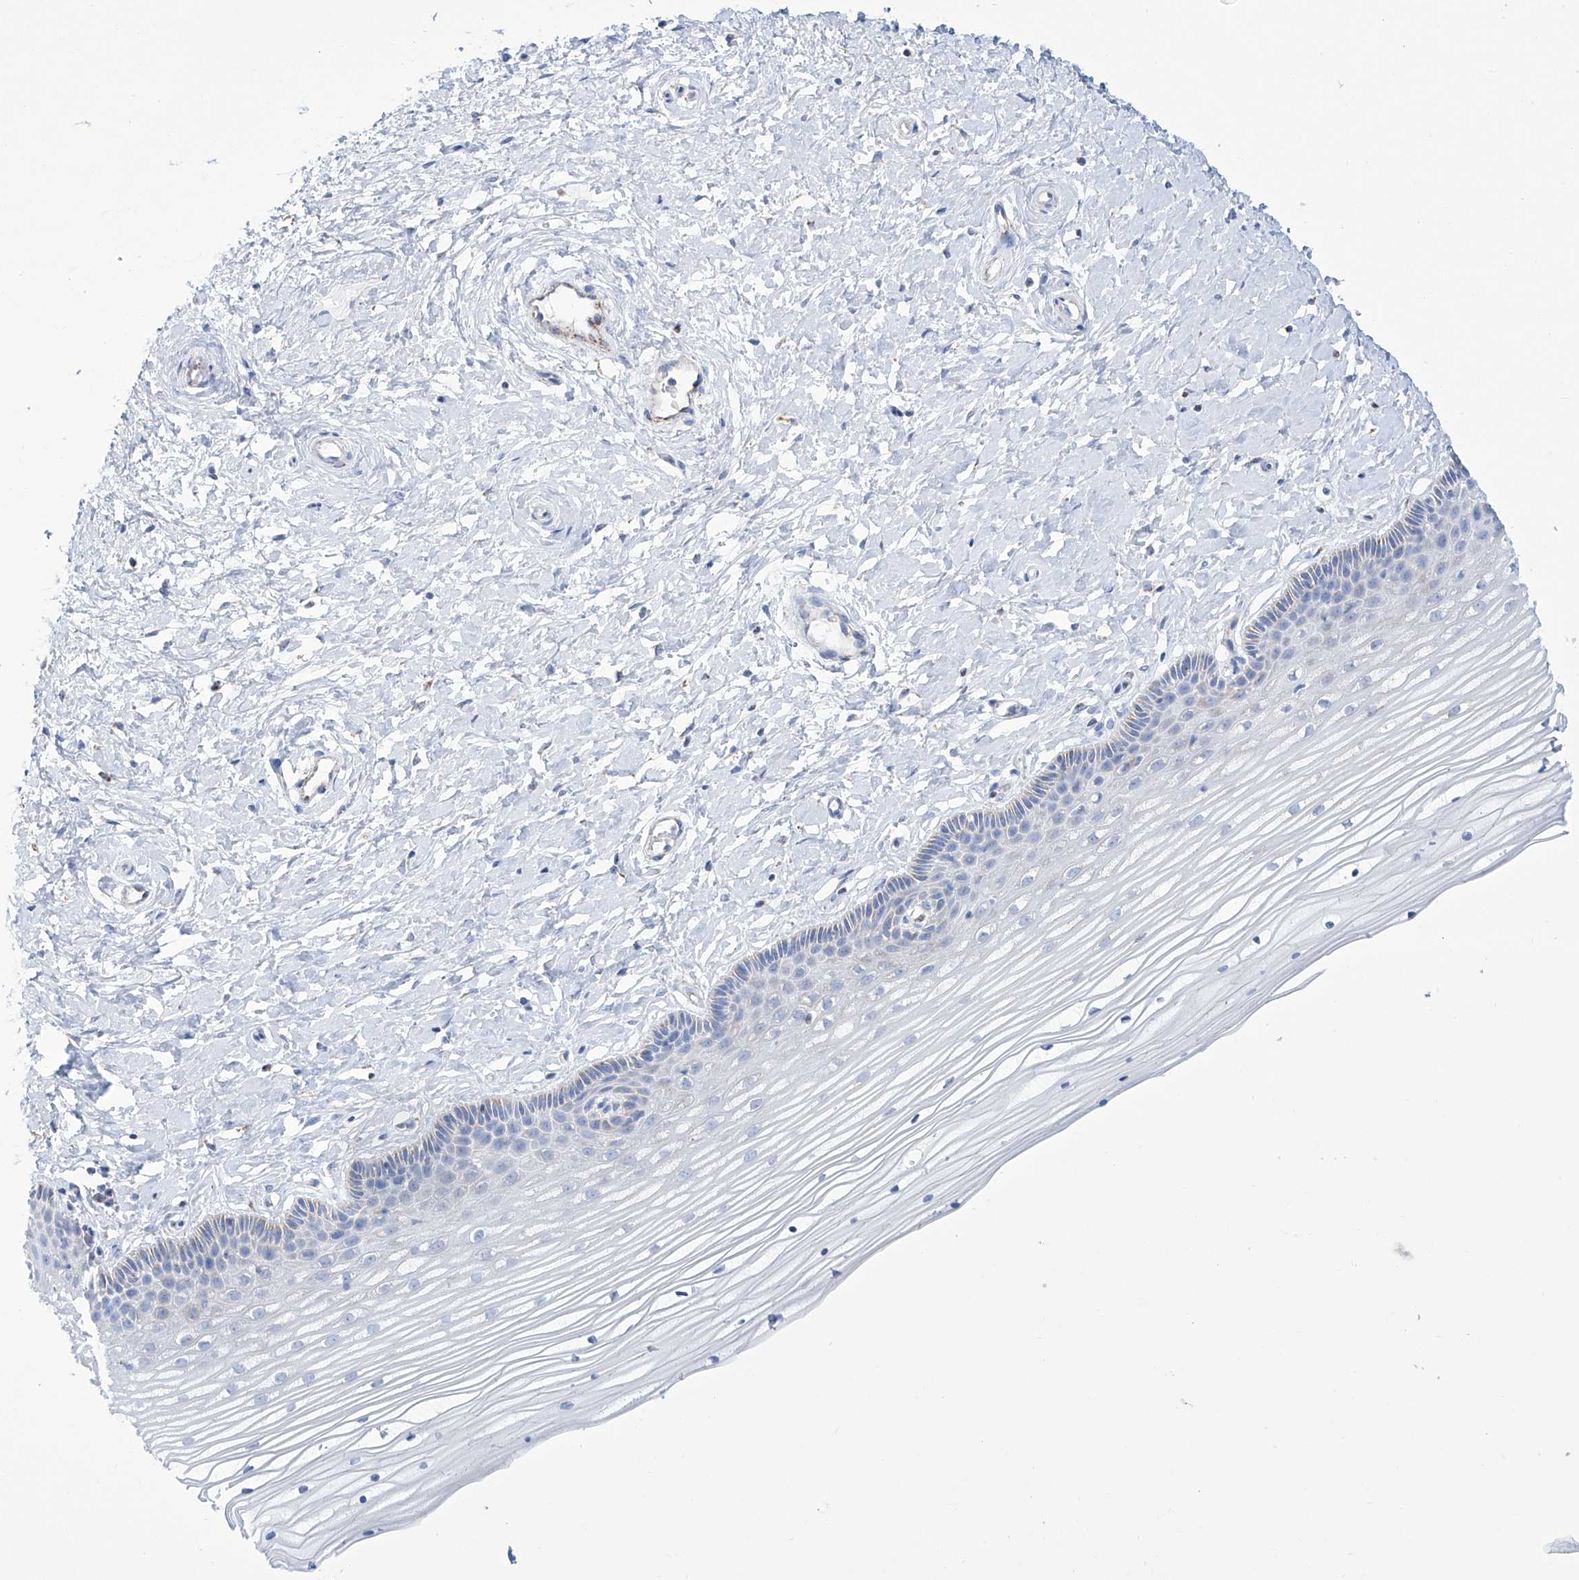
{"staining": {"intensity": "negative", "quantity": "none", "location": "none"}, "tissue": "vagina", "cell_type": "Squamous epithelial cells", "image_type": "normal", "snomed": [{"axis": "morphology", "description": "Normal tissue, NOS"}, {"axis": "topography", "description": "Vagina"}, {"axis": "topography", "description": "Cervix"}], "caption": "Squamous epithelial cells show no significant expression in normal vagina. (DAB (3,3'-diaminobenzidine) IHC, high magnification).", "gene": "ALDH6A1", "patient": {"sex": "female", "age": 40}}